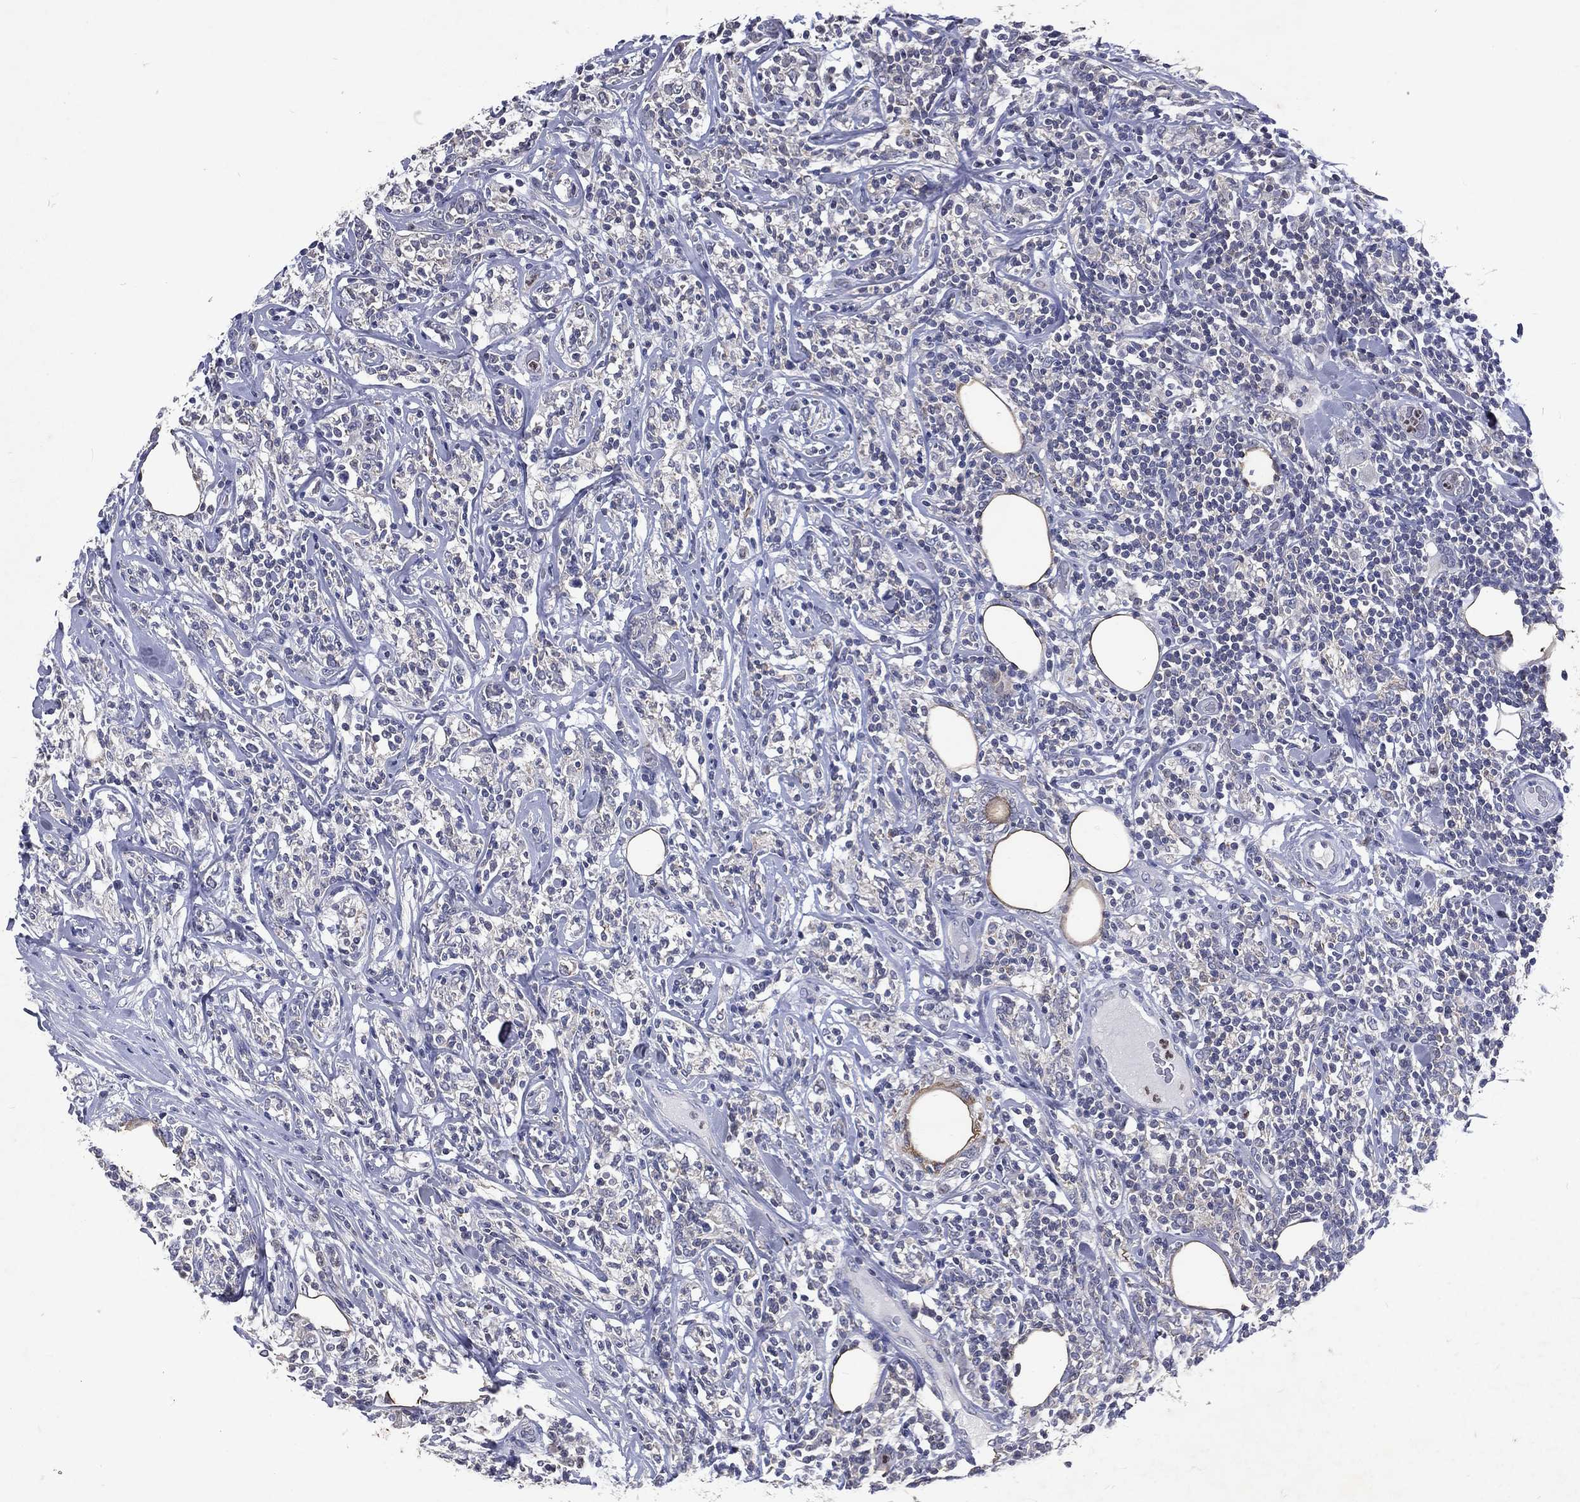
{"staining": {"intensity": "negative", "quantity": "none", "location": "none"}, "tissue": "lymphoma", "cell_type": "Tumor cells", "image_type": "cancer", "snomed": [{"axis": "morphology", "description": "Malignant lymphoma, non-Hodgkin's type, High grade"}, {"axis": "topography", "description": "Lymph node"}], "caption": "Protein analysis of high-grade malignant lymphoma, non-Hodgkin's type exhibits no significant positivity in tumor cells.", "gene": "SLC34A2", "patient": {"sex": "female", "age": 84}}